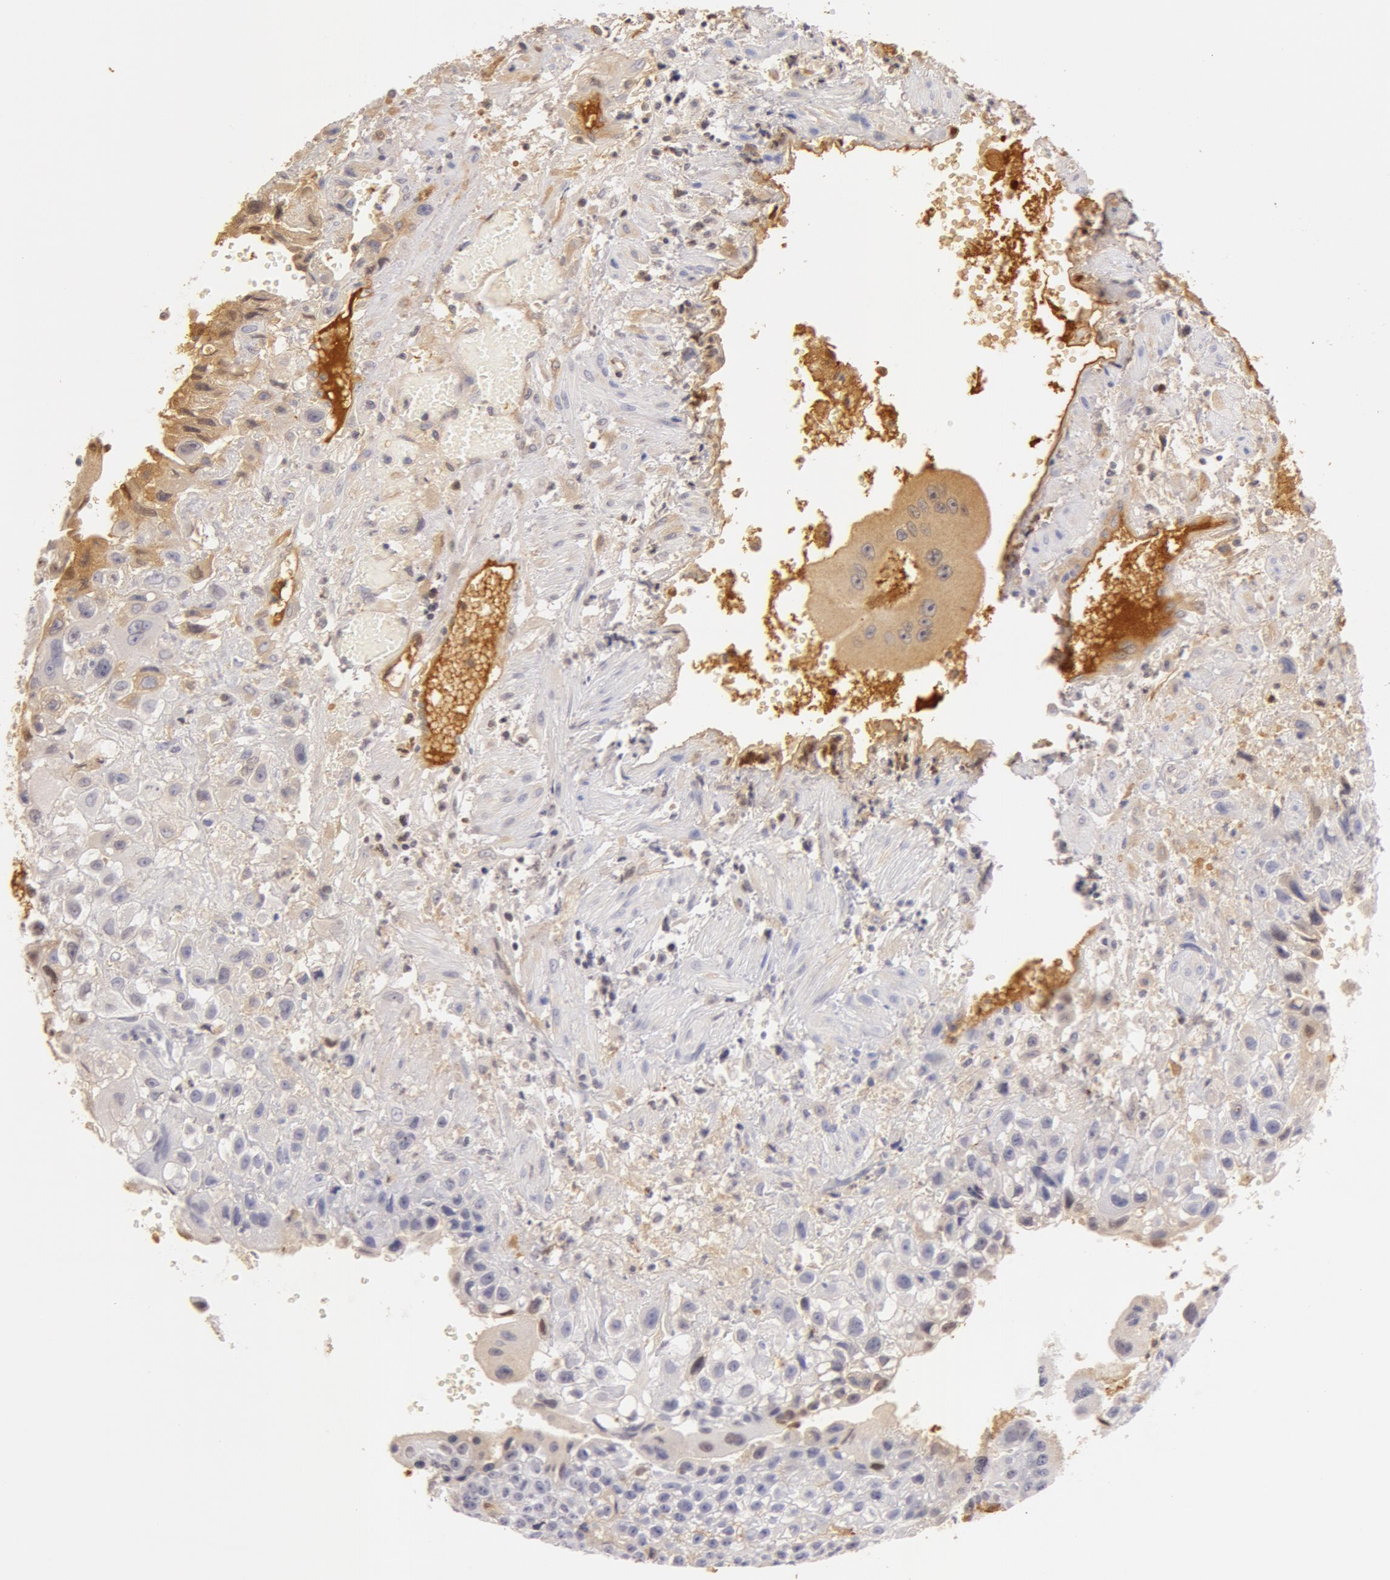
{"staining": {"intensity": "negative", "quantity": "none", "location": "none"}, "tissue": "placenta", "cell_type": "Decidual cells", "image_type": "normal", "snomed": [{"axis": "morphology", "description": "Normal tissue, NOS"}, {"axis": "topography", "description": "Placenta"}], "caption": "The micrograph shows no staining of decidual cells in unremarkable placenta. (DAB immunohistochemistry visualized using brightfield microscopy, high magnification).", "gene": "AHSG", "patient": {"sex": "female", "age": 34}}